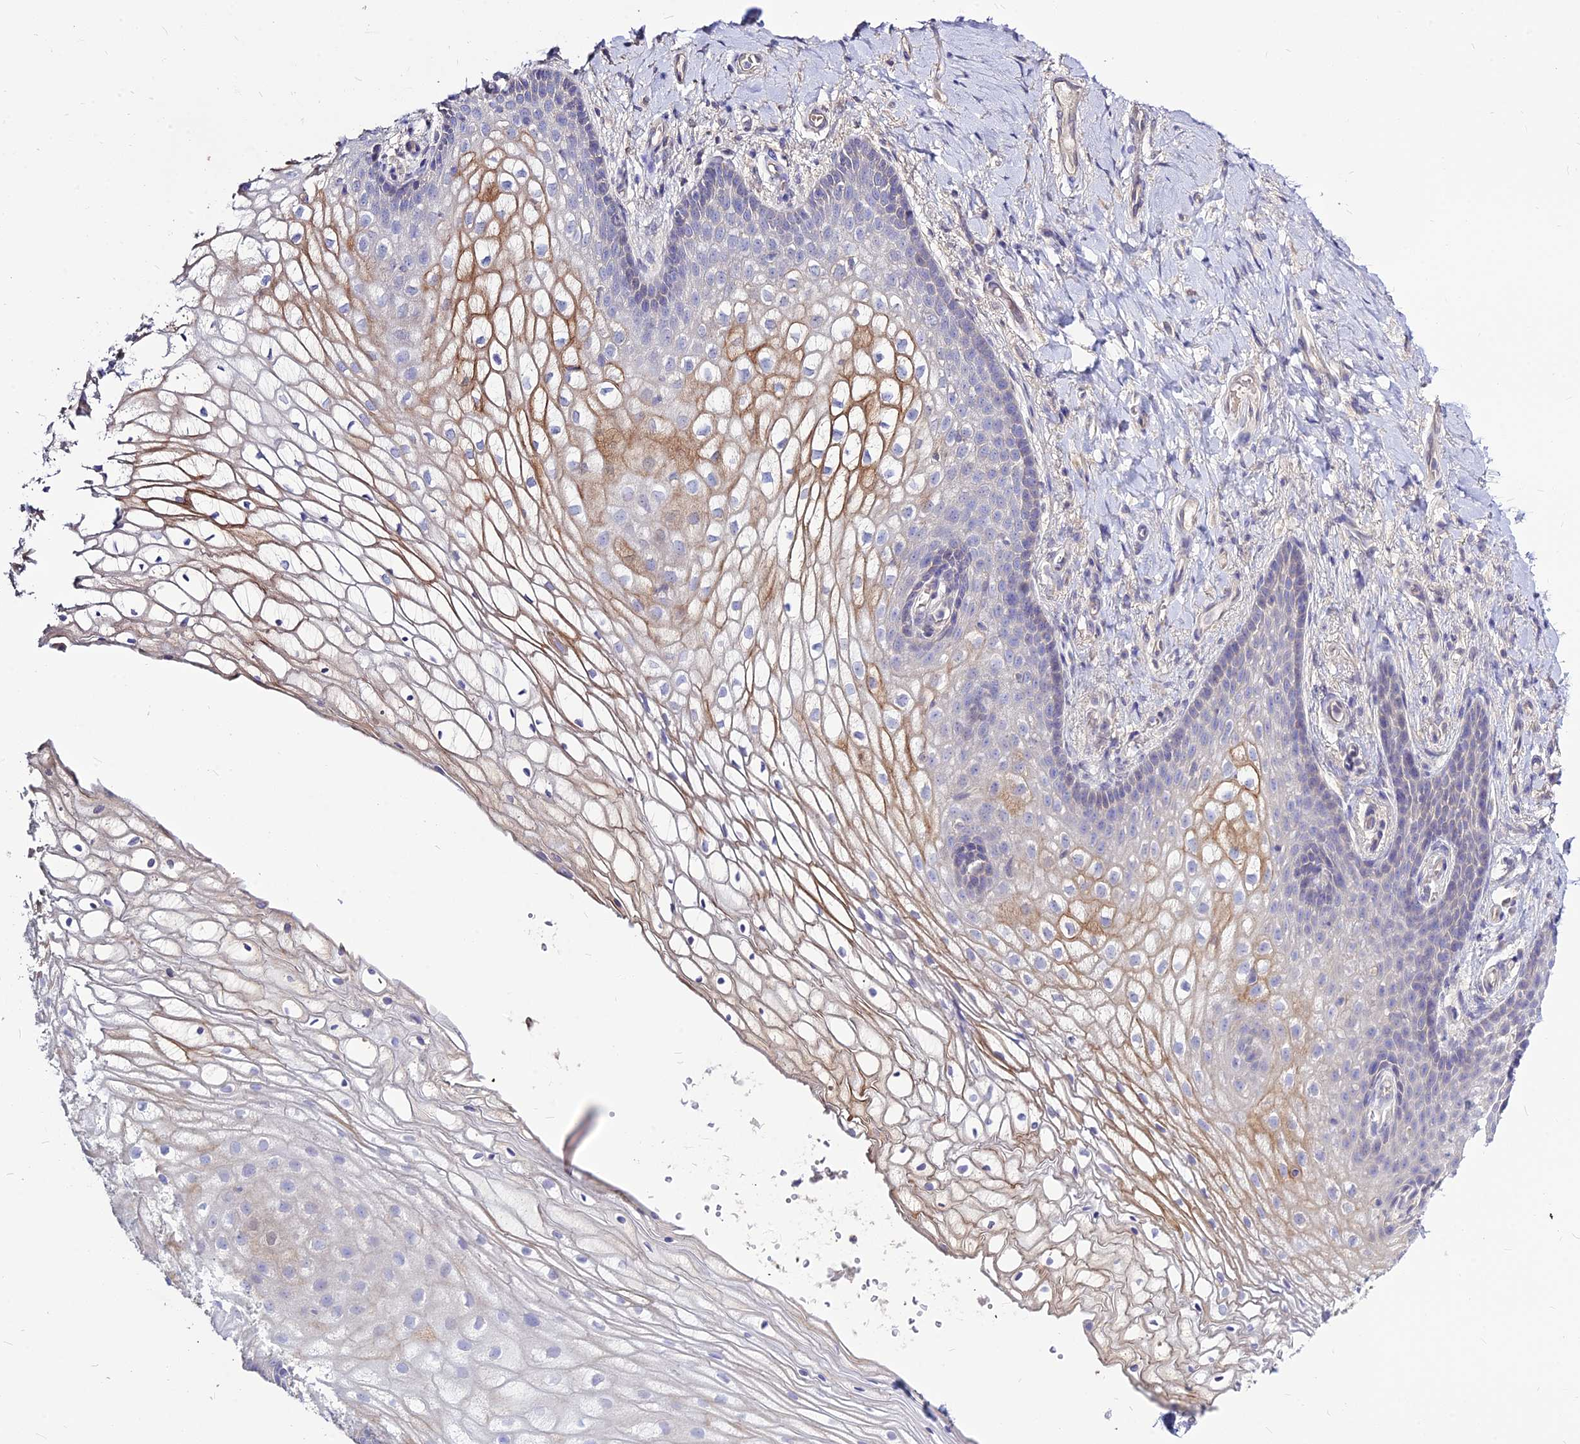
{"staining": {"intensity": "moderate", "quantity": "<25%", "location": "cytoplasmic/membranous"}, "tissue": "vagina", "cell_type": "Squamous epithelial cells", "image_type": "normal", "snomed": [{"axis": "morphology", "description": "Normal tissue, NOS"}, {"axis": "topography", "description": "Vagina"}], "caption": "Protein expression by immunohistochemistry displays moderate cytoplasmic/membranous expression in about <25% of squamous epithelial cells in unremarkable vagina.", "gene": "CZIB", "patient": {"sex": "female", "age": 60}}